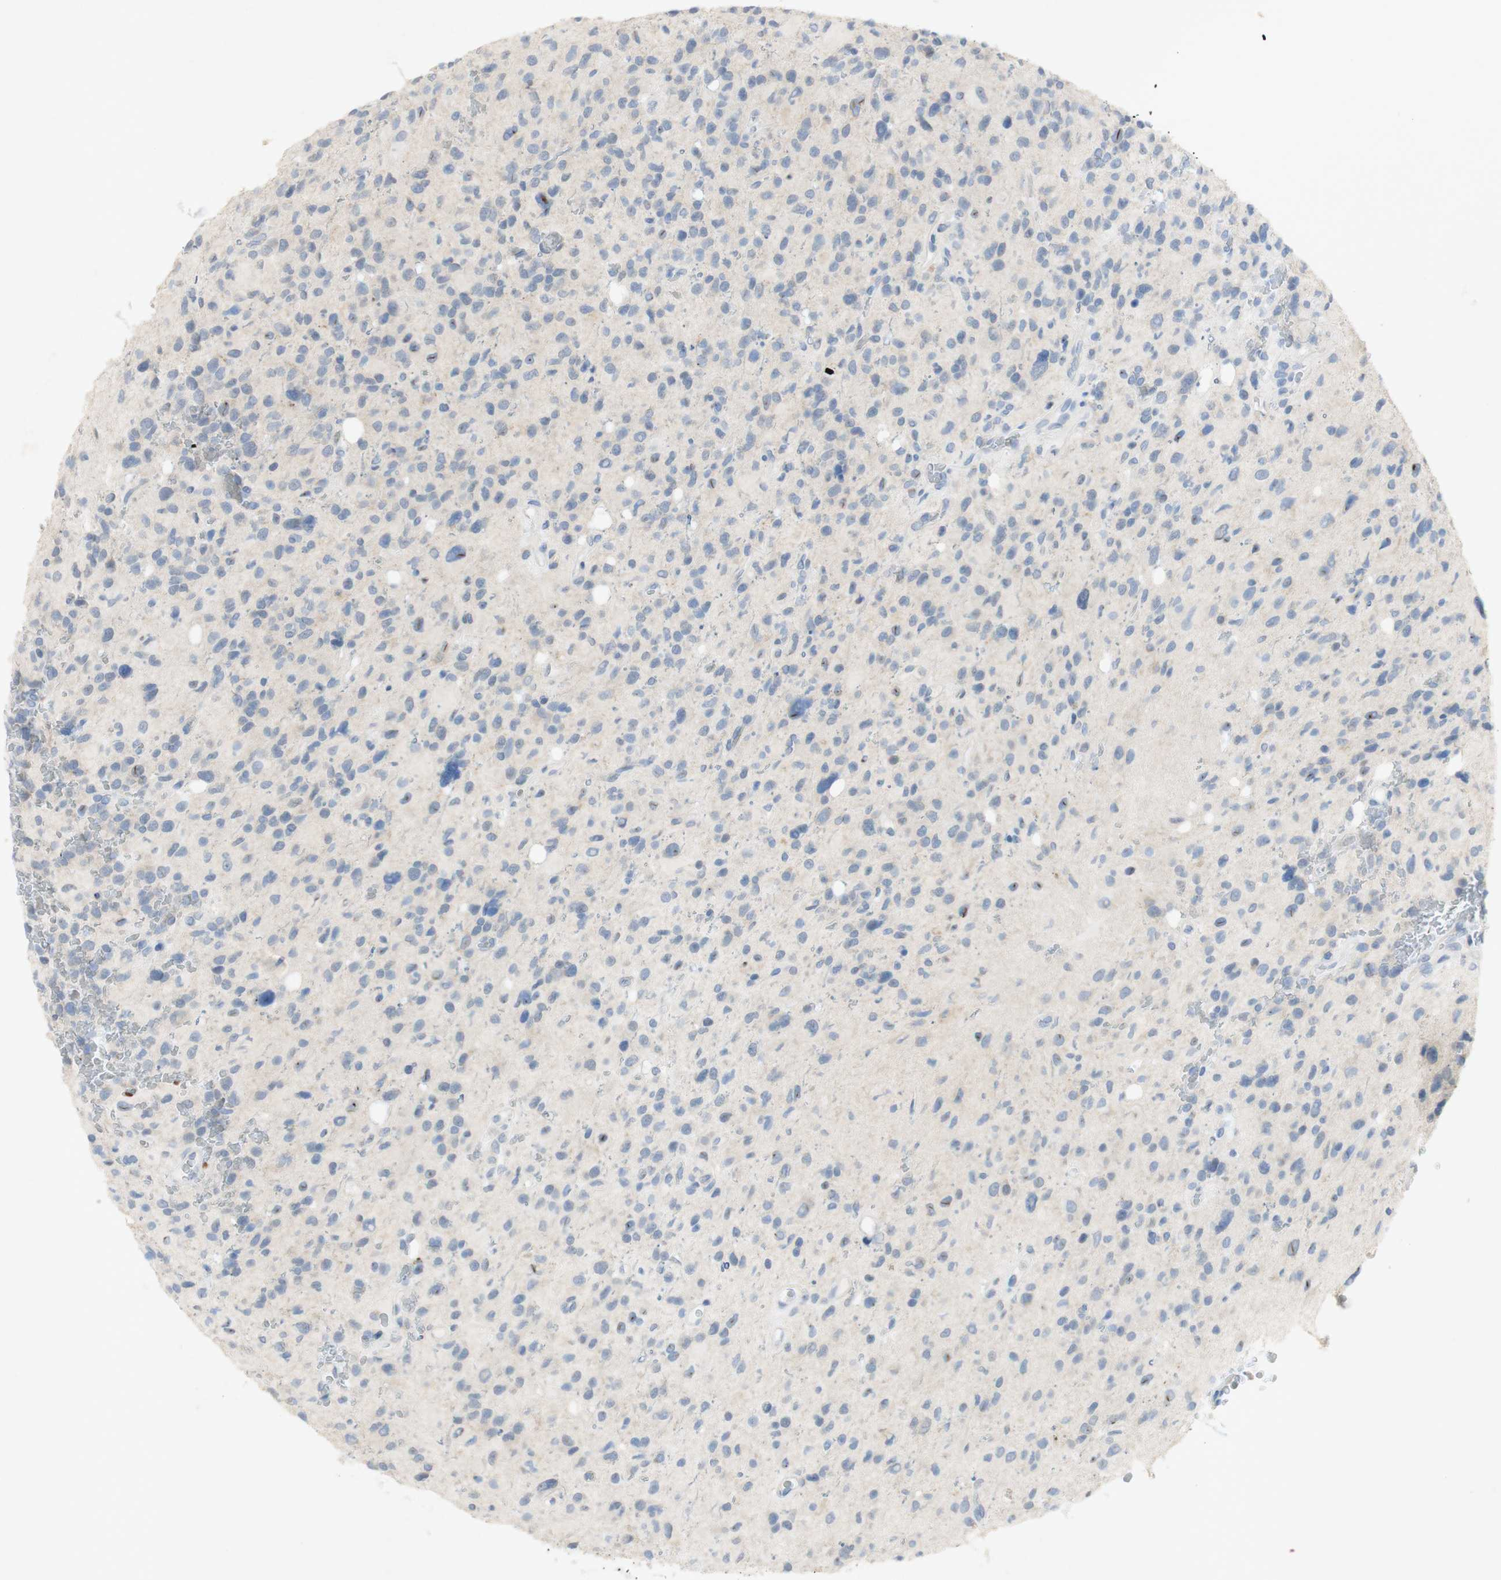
{"staining": {"intensity": "negative", "quantity": "none", "location": "none"}, "tissue": "glioma", "cell_type": "Tumor cells", "image_type": "cancer", "snomed": [{"axis": "morphology", "description": "Glioma, malignant, High grade"}, {"axis": "topography", "description": "Brain"}], "caption": "Immunohistochemical staining of human glioma shows no significant expression in tumor cells.", "gene": "EPO", "patient": {"sex": "male", "age": 48}}